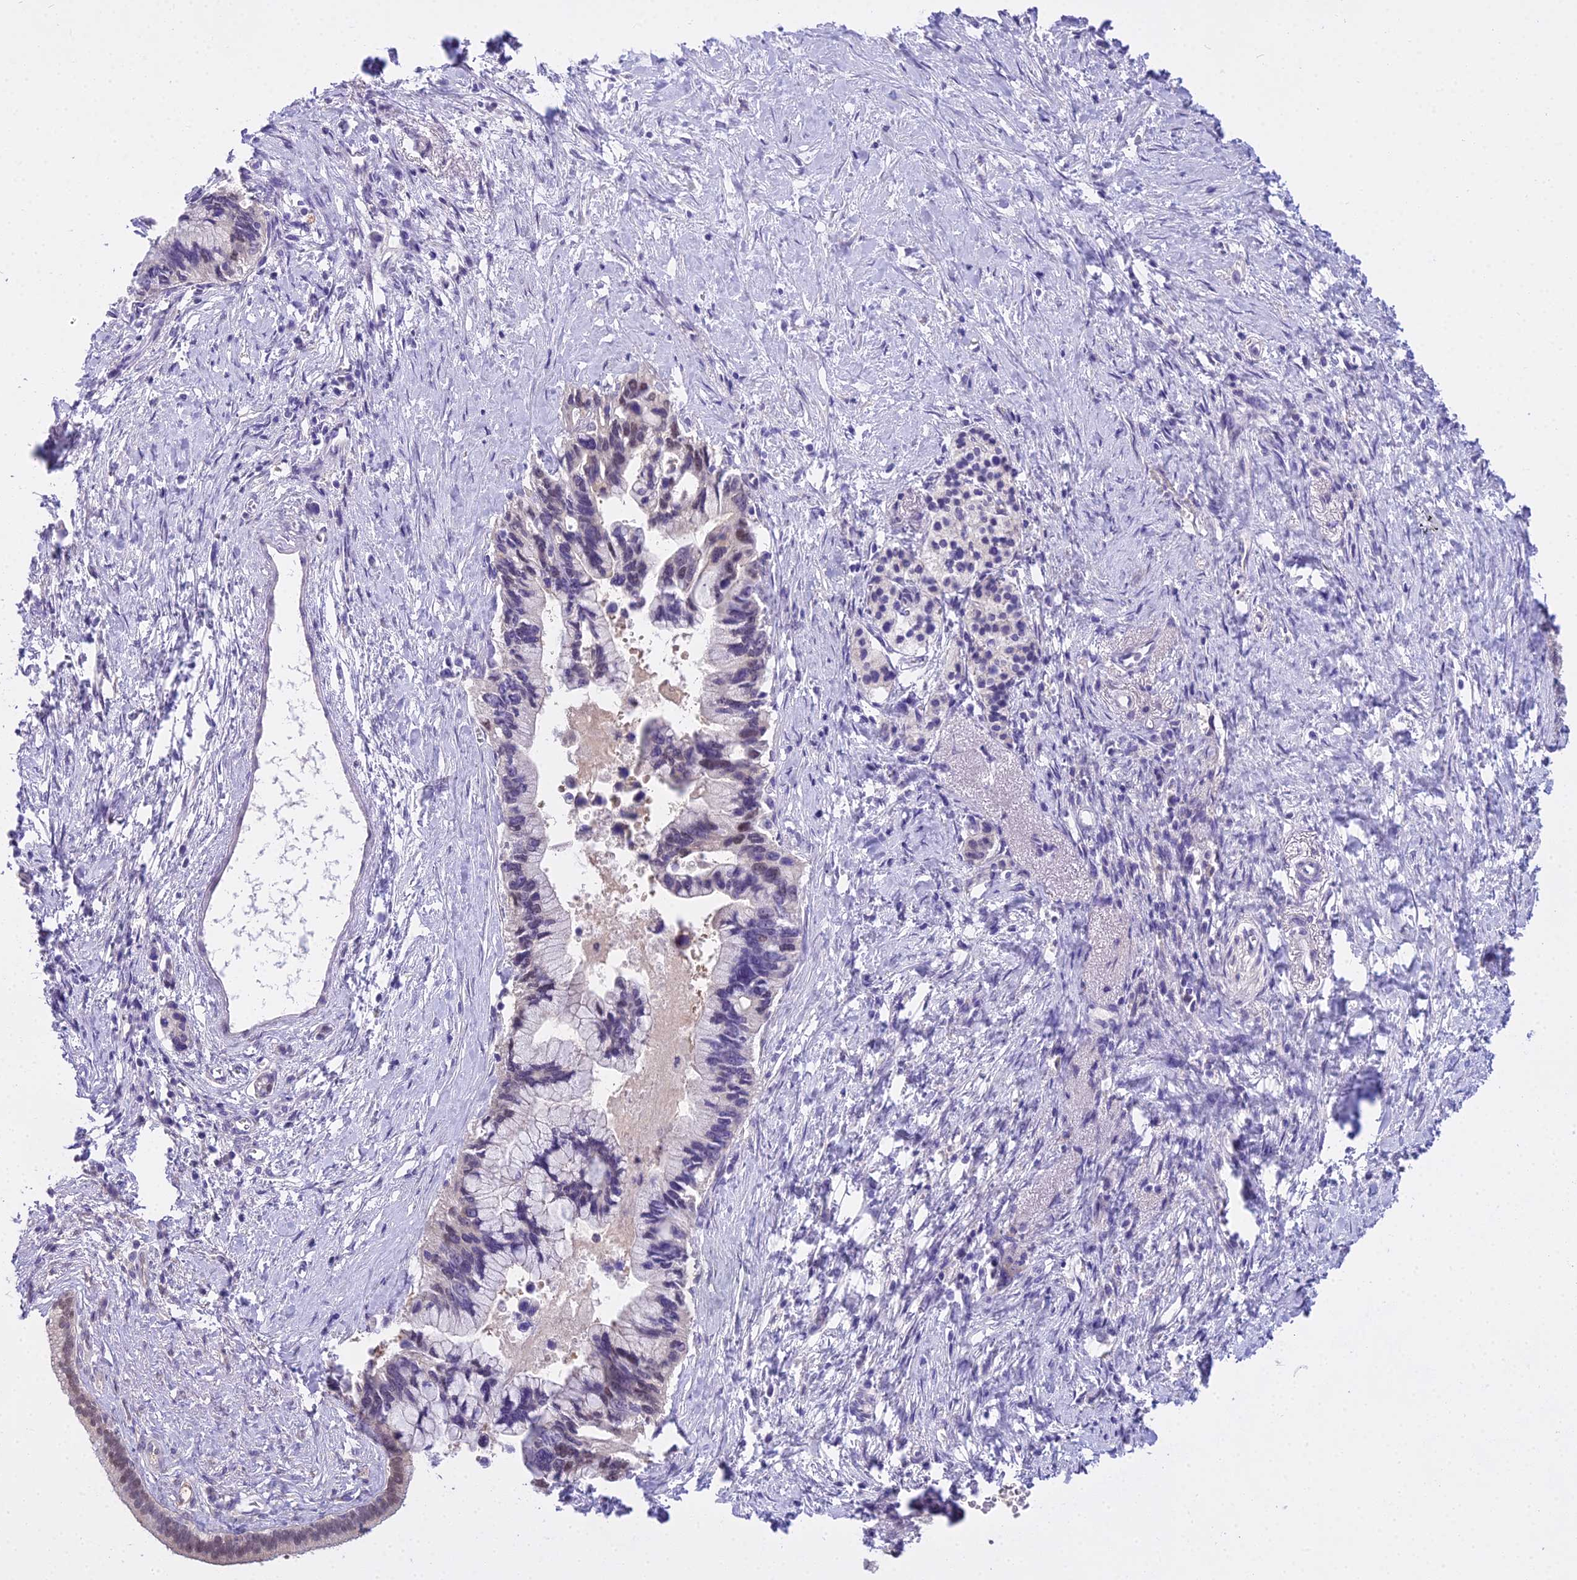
{"staining": {"intensity": "moderate", "quantity": "<25%", "location": "nuclear"}, "tissue": "pancreatic cancer", "cell_type": "Tumor cells", "image_type": "cancer", "snomed": [{"axis": "morphology", "description": "Adenocarcinoma, NOS"}, {"axis": "topography", "description": "Pancreas"}], "caption": "Human pancreatic cancer stained for a protein (brown) reveals moderate nuclear positive staining in about <25% of tumor cells.", "gene": "MAT2A", "patient": {"sex": "female", "age": 83}}